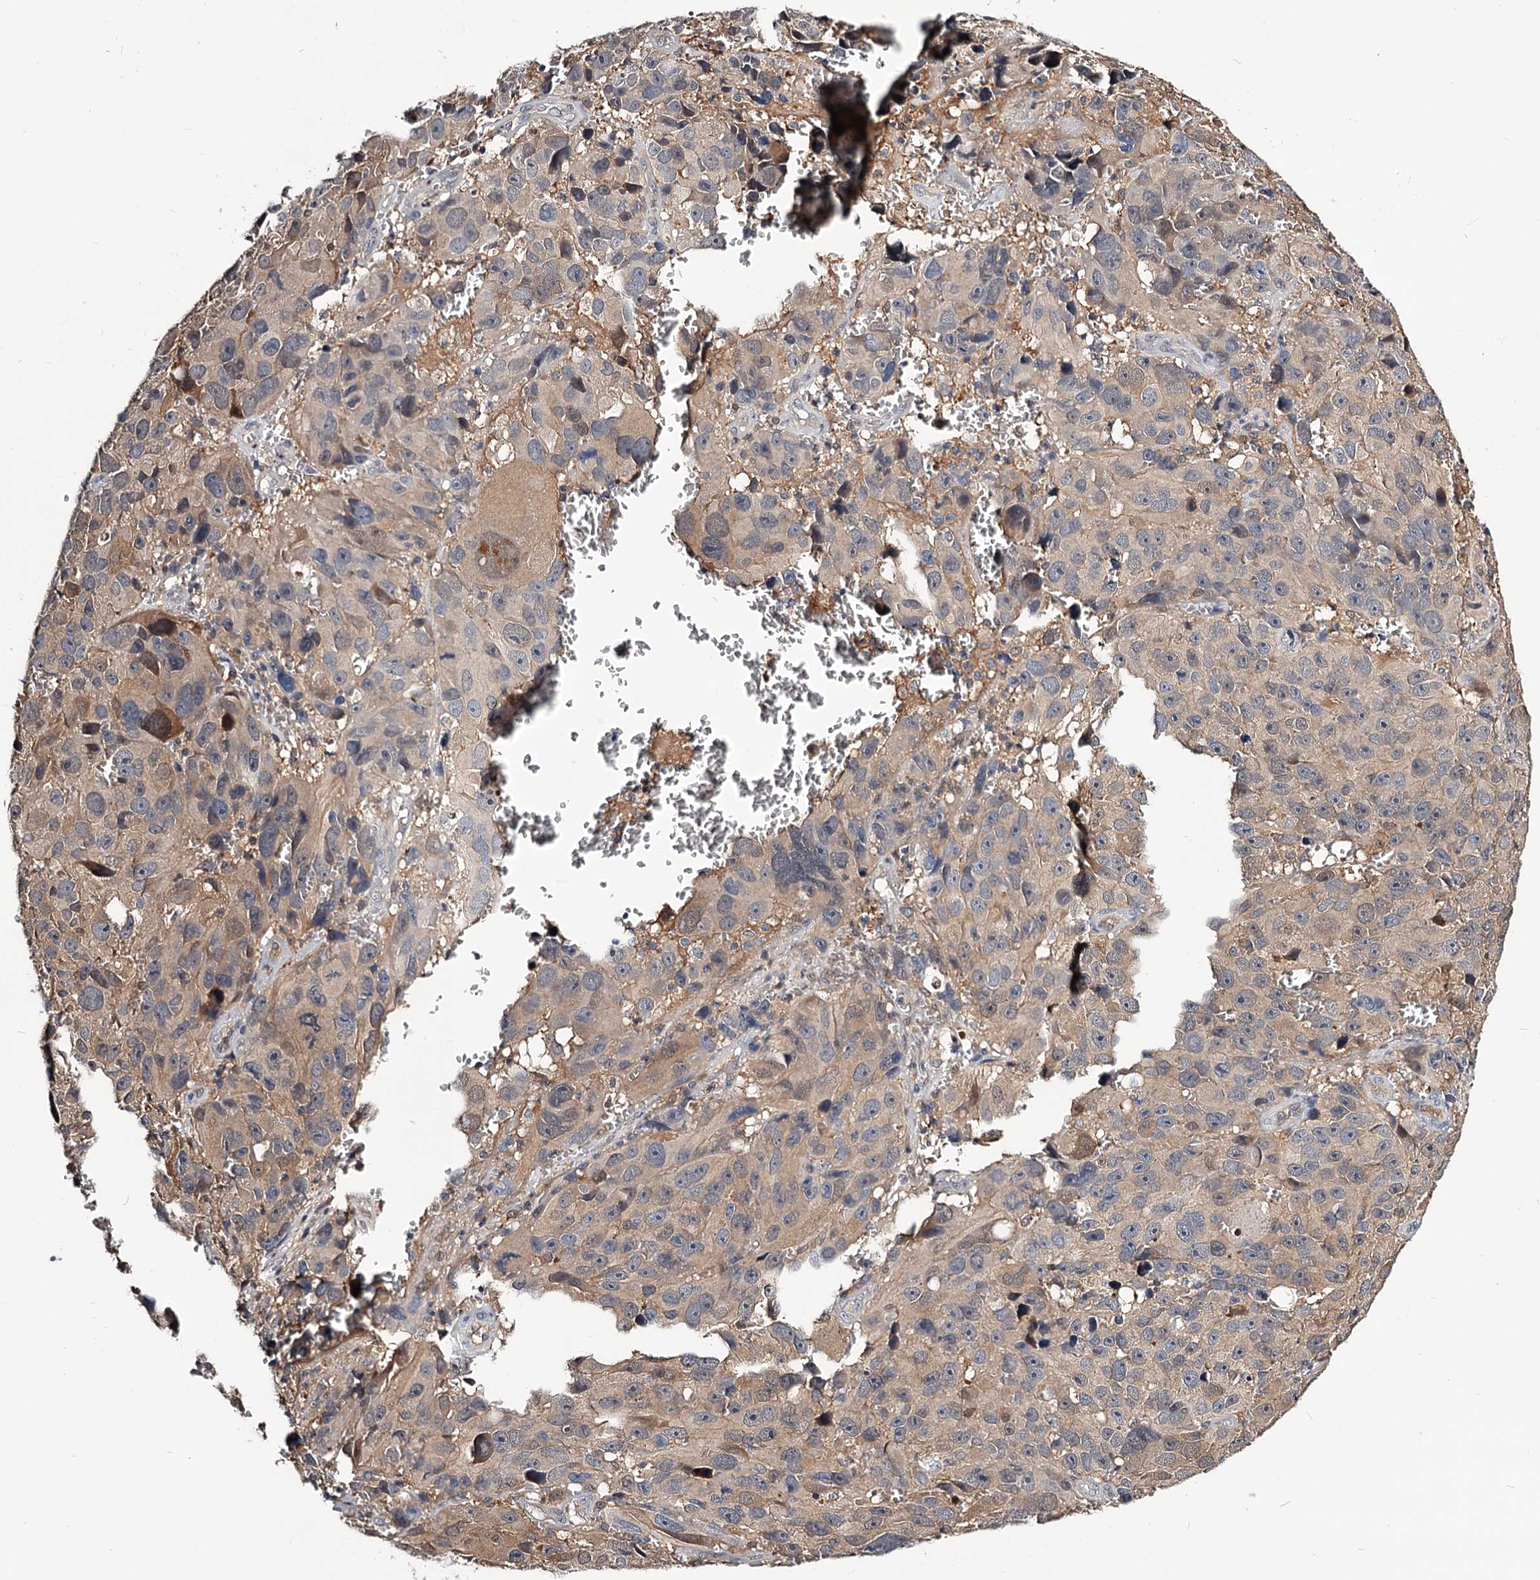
{"staining": {"intensity": "weak", "quantity": "<25%", "location": "cytoplasmic/membranous"}, "tissue": "melanoma", "cell_type": "Tumor cells", "image_type": "cancer", "snomed": [{"axis": "morphology", "description": "Malignant melanoma, NOS"}, {"axis": "topography", "description": "Skin"}], "caption": "High magnification brightfield microscopy of melanoma stained with DAB (brown) and counterstained with hematoxylin (blue): tumor cells show no significant expression.", "gene": "GSTO1", "patient": {"sex": "male", "age": 84}}